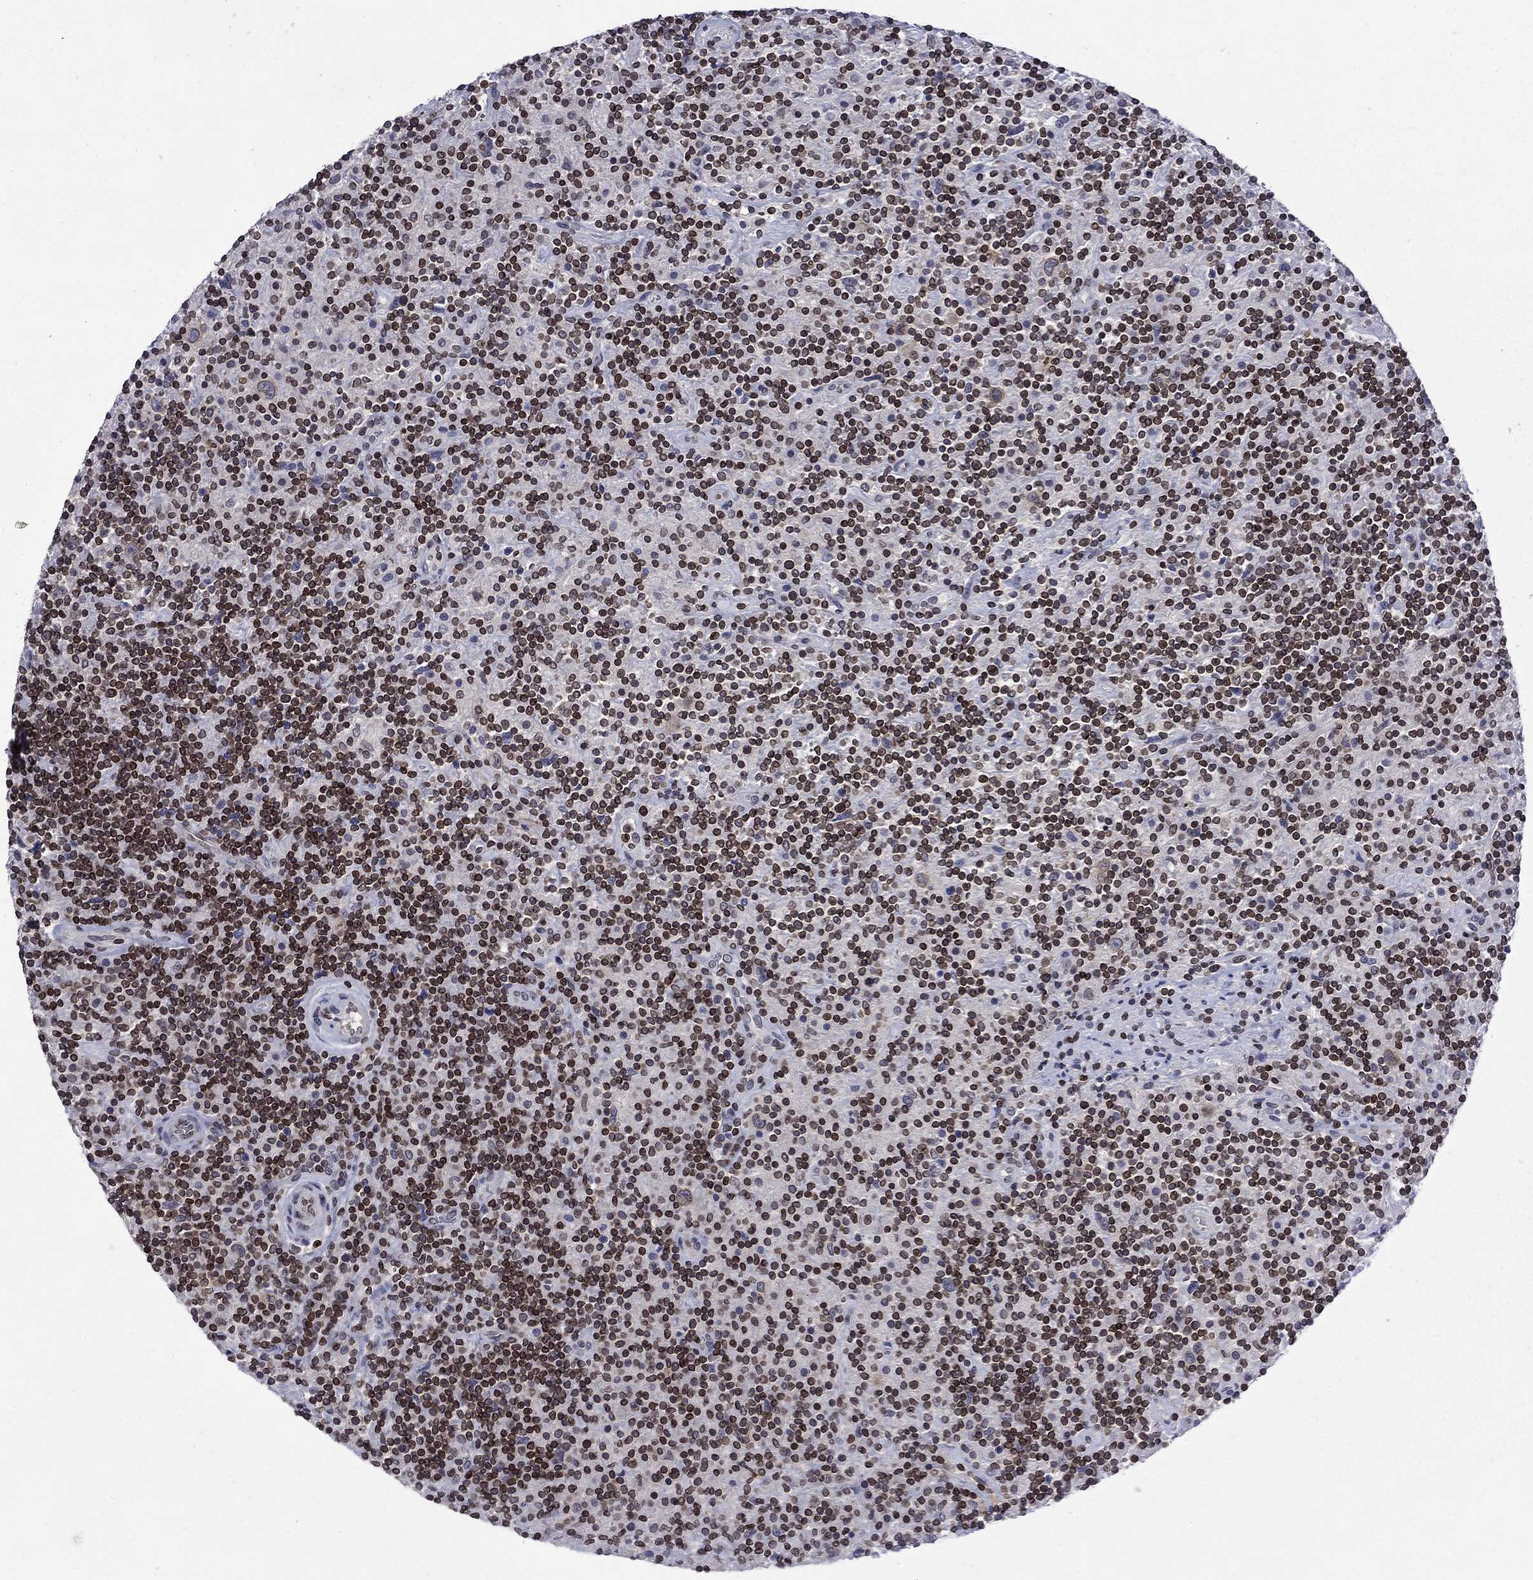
{"staining": {"intensity": "strong", "quantity": ">75%", "location": "cytoplasmic/membranous,nuclear"}, "tissue": "lymphoma", "cell_type": "Tumor cells", "image_type": "cancer", "snomed": [{"axis": "morphology", "description": "Hodgkin's disease, NOS"}, {"axis": "topography", "description": "Lymph node"}], "caption": "A high amount of strong cytoplasmic/membranous and nuclear staining is identified in about >75% of tumor cells in Hodgkin's disease tissue.", "gene": "SLA", "patient": {"sex": "male", "age": 70}}